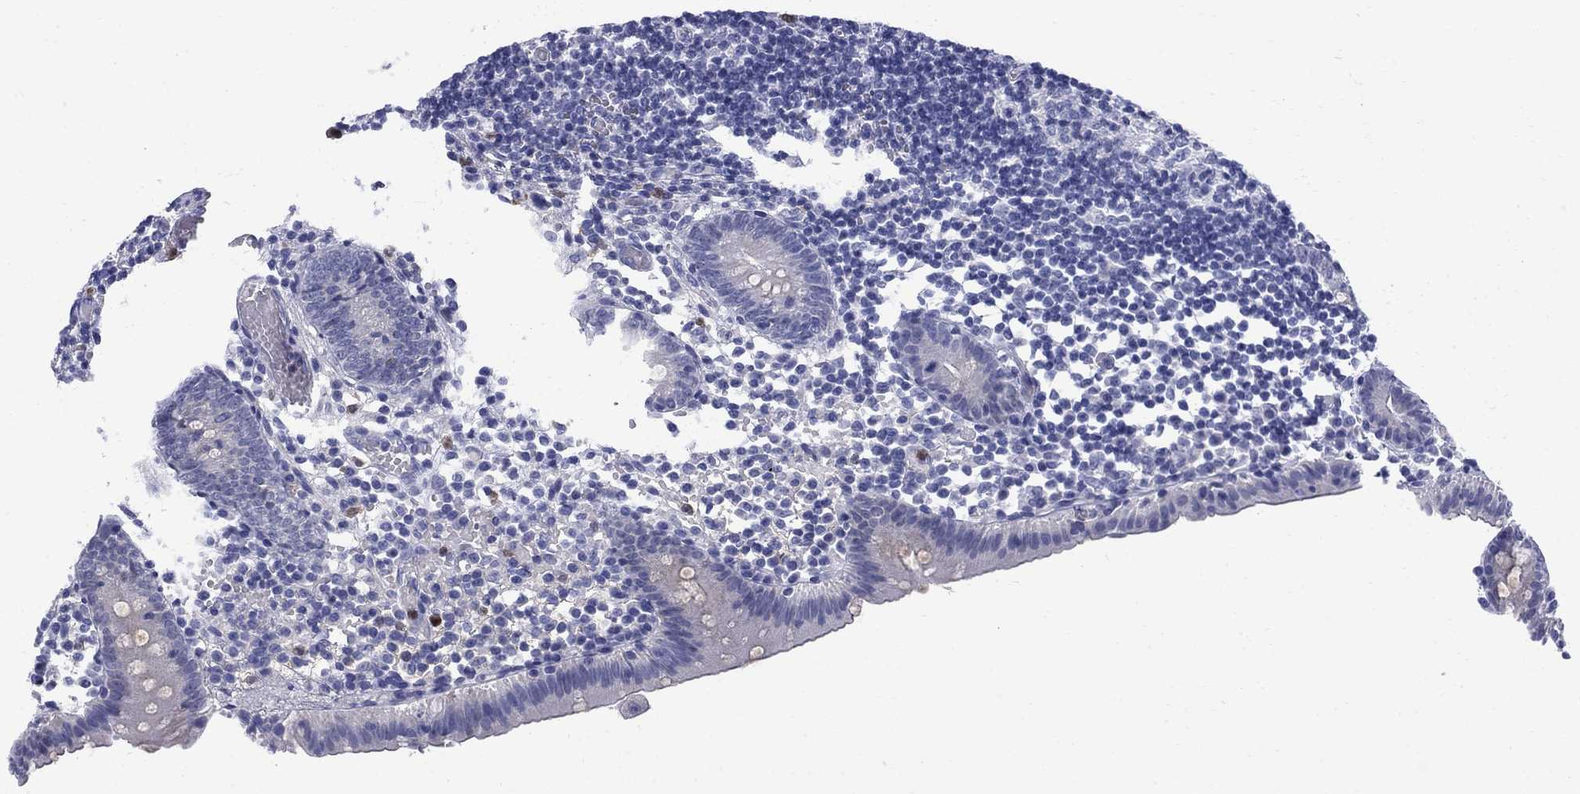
{"staining": {"intensity": "negative", "quantity": "none", "location": "none"}, "tissue": "appendix", "cell_type": "Glandular cells", "image_type": "normal", "snomed": [{"axis": "morphology", "description": "Normal tissue, NOS"}, {"axis": "topography", "description": "Appendix"}], "caption": "The IHC histopathology image has no significant expression in glandular cells of appendix.", "gene": "SERPINB2", "patient": {"sex": "female", "age": 40}}